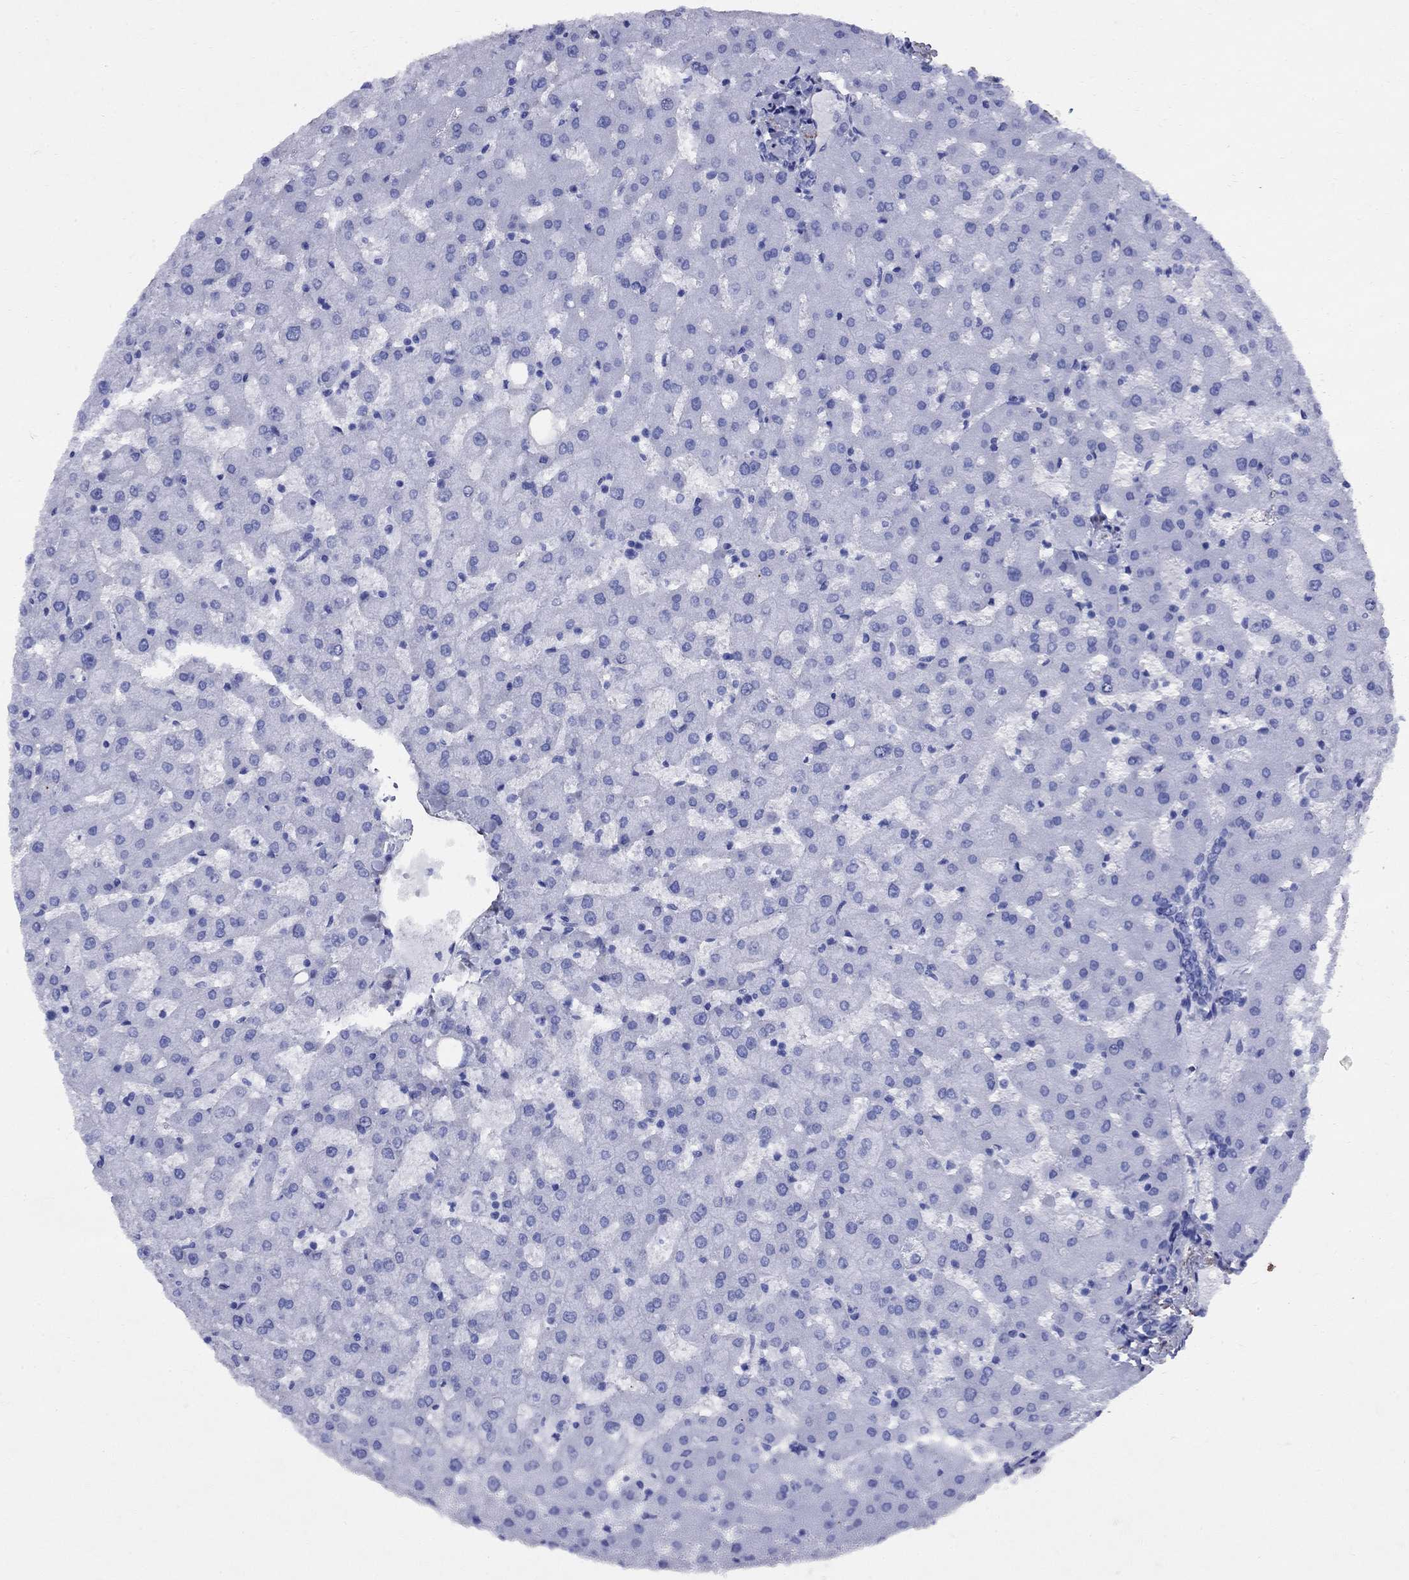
{"staining": {"intensity": "negative", "quantity": "none", "location": "none"}, "tissue": "liver", "cell_type": "Cholangiocytes", "image_type": "normal", "snomed": [{"axis": "morphology", "description": "Normal tissue, NOS"}, {"axis": "topography", "description": "Liver"}], "caption": "Normal liver was stained to show a protein in brown. There is no significant staining in cholangiocytes. The staining was performed using DAB (3,3'-diaminobenzidine) to visualize the protein expression in brown, while the nuclei were stained in blue with hematoxylin (Magnification: 20x).", "gene": "VTN", "patient": {"sex": "female", "age": 50}}